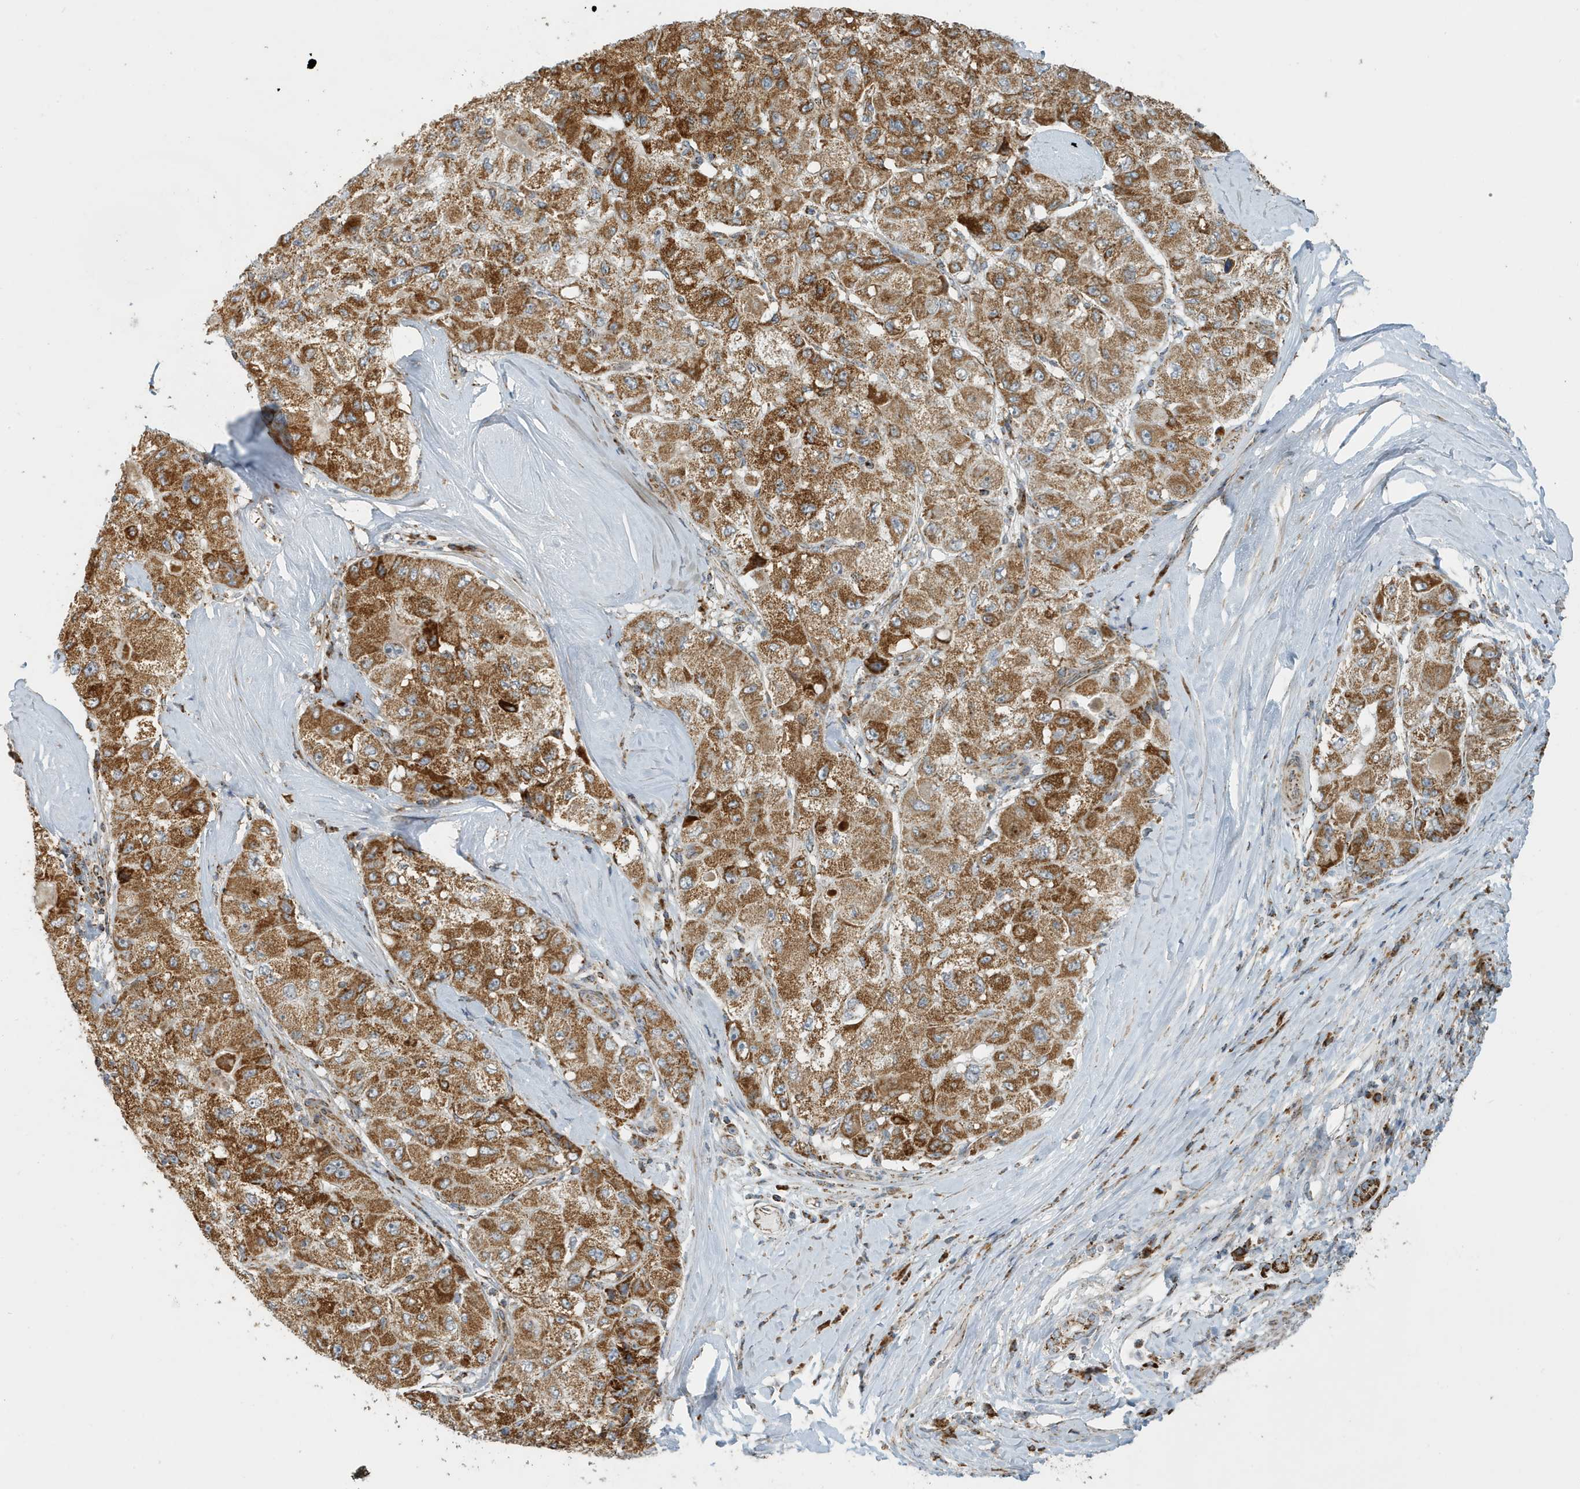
{"staining": {"intensity": "moderate", "quantity": ">75%", "location": "cytoplasmic/membranous"}, "tissue": "liver cancer", "cell_type": "Tumor cells", "image_type": "cancer", "snomed": [{"axis": "morphology", "description": "Carcinoma, Hepatocellular, NOS"}, {"axis": "topography", "description": "Liver"}], "caption": "IHC histopathology image of liver hepatocellular carcinoma stained for a protein (brown), which demonstrates medium levels of moderate cytoplasmic/membranous expression in about >75% of tumor cells.", "gene": "MAN1A1", "patient": {"sex": "male", "age": 80}}